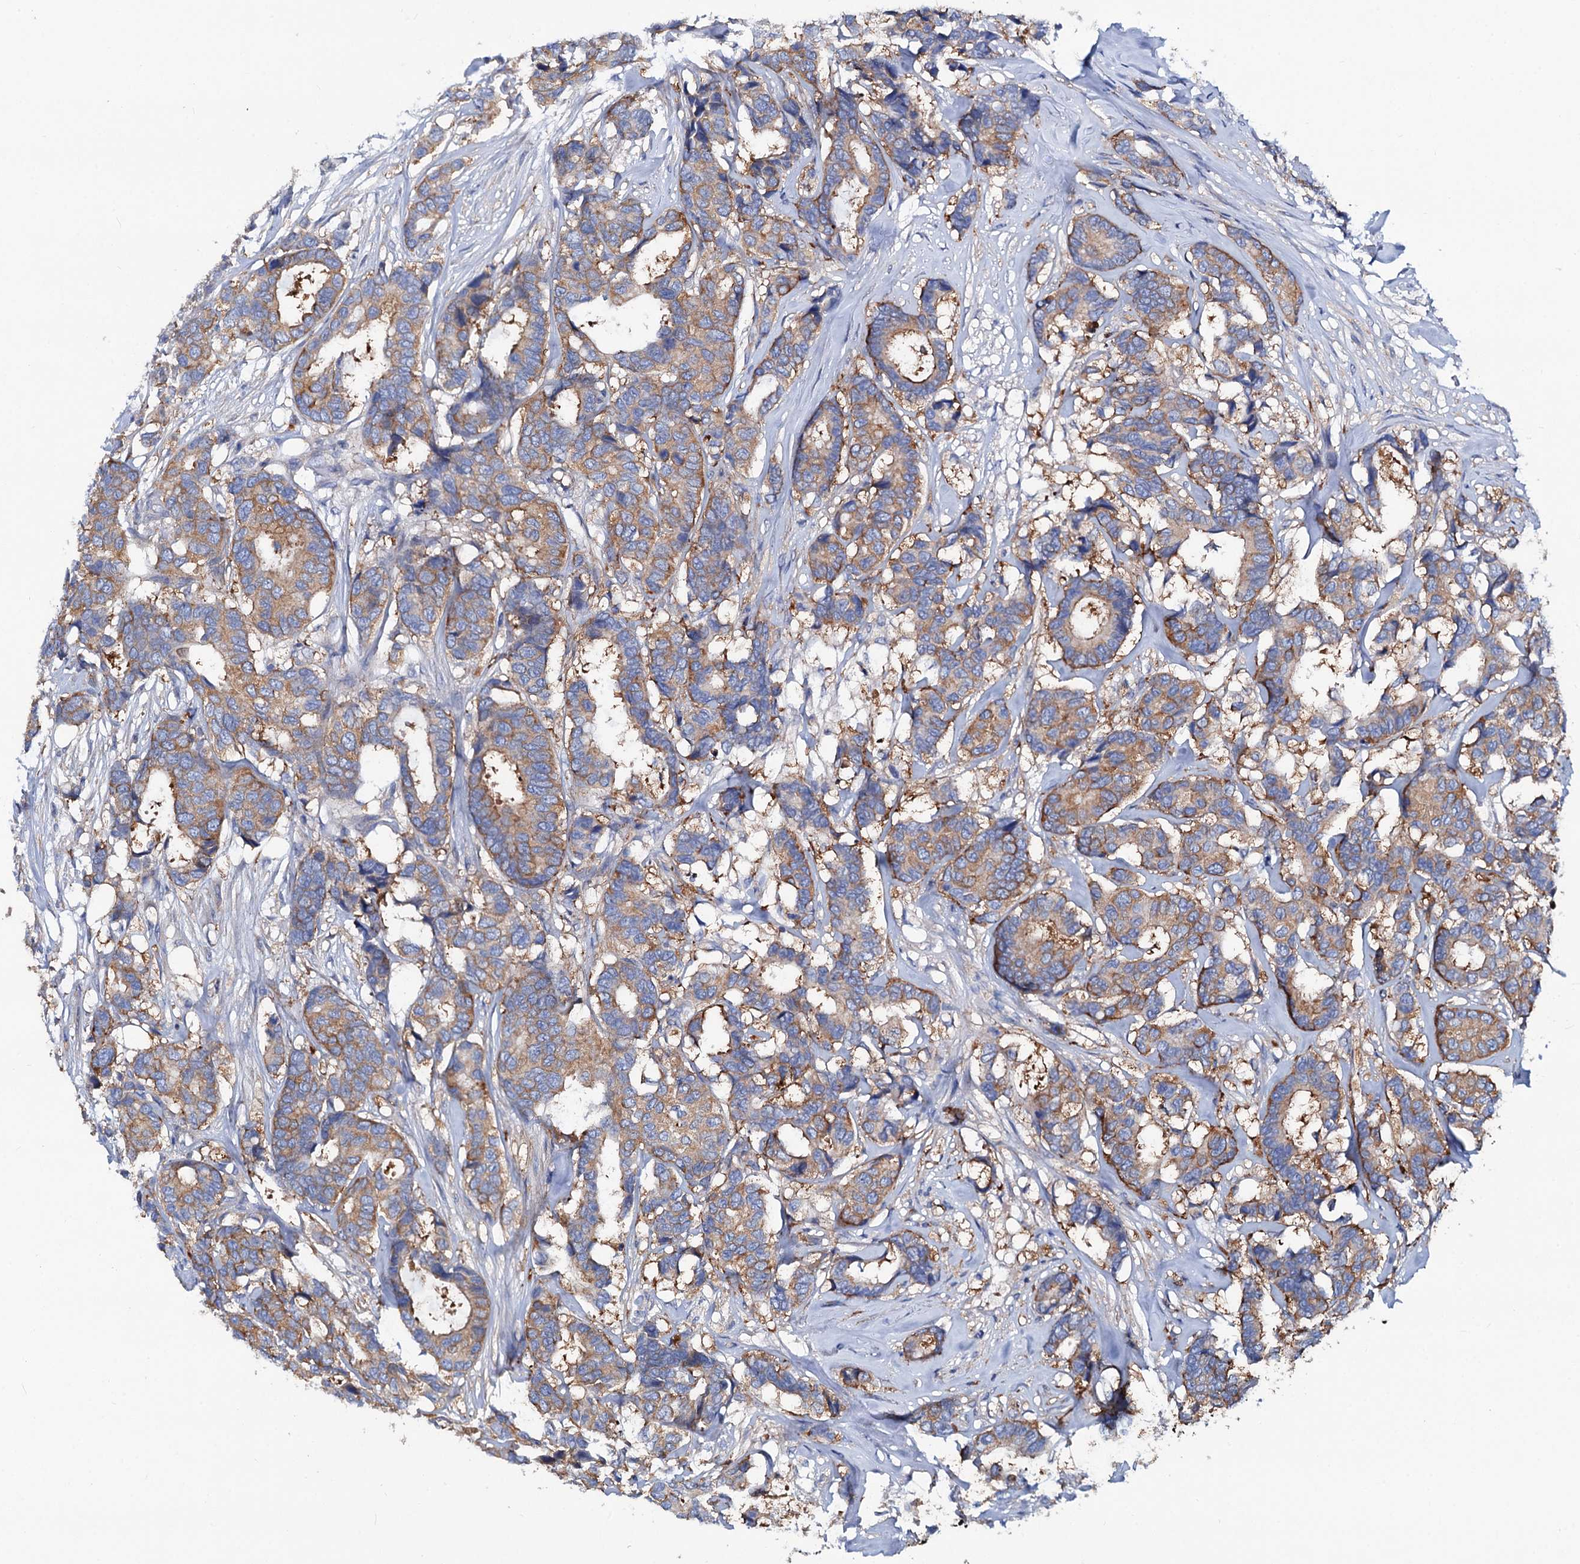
{"staining": {"intensity": "moderate", "quantity": ">75%", "location": "cytoplasmic/membranous"}, "tissue": "breast cancer", "cell_type": "Tumor cells", "image_type": "cancer", "snomed": [{"axis": "morphology", "description": "Duct carcinoma"}, {"axis": "topography", "description": "Breast"}], "caption": "Human breast cancer (invasive ductal carcinoma) stained with a brown dye reveals moderate cytoplasmic/membranous positive expression in about >75% of tumor cells.", "gene": "TRIM55", "patient": {"sex": "female", "age": 87}}